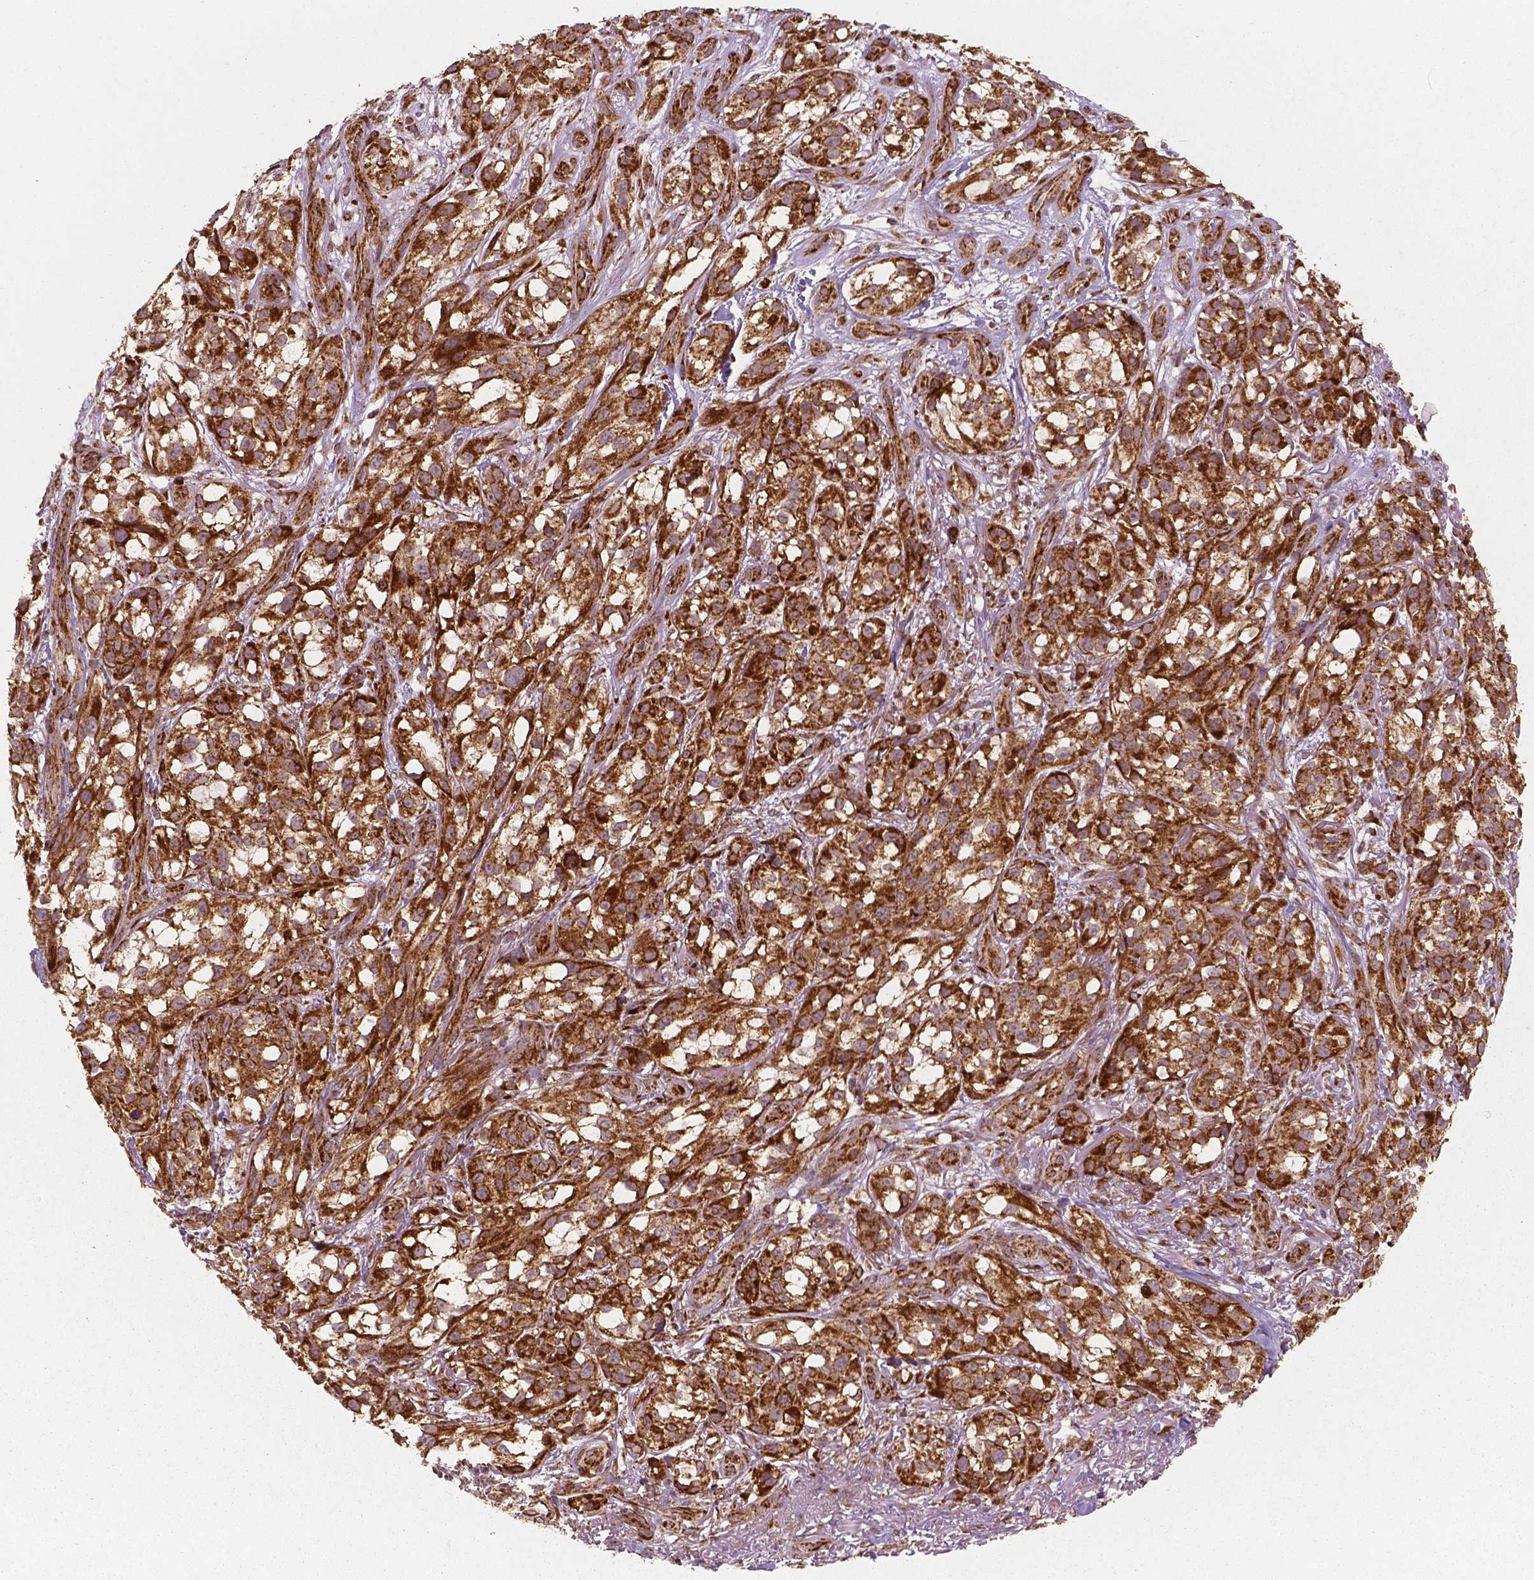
{"staining": {"intensity": "strong", "quantity": ">75%", "location": "cytoplasmic/membranous"}, "tissue": "melanoma", "cell_type": "Tumor cells", "image_type": "cancer", "snomed": [{"axis": "morphology", "description": "Malignant melanoma, NOS"}, {"axis": "topography", "description": "Skin"}], "caption": "Melanoma tissue shows strong cytoplasmic/membranous staining in about >75% of tumor cells, visualized by immunohistochemistry.", "gene": "PGAM5", "patient": {"sex": "female", "age": 85}}